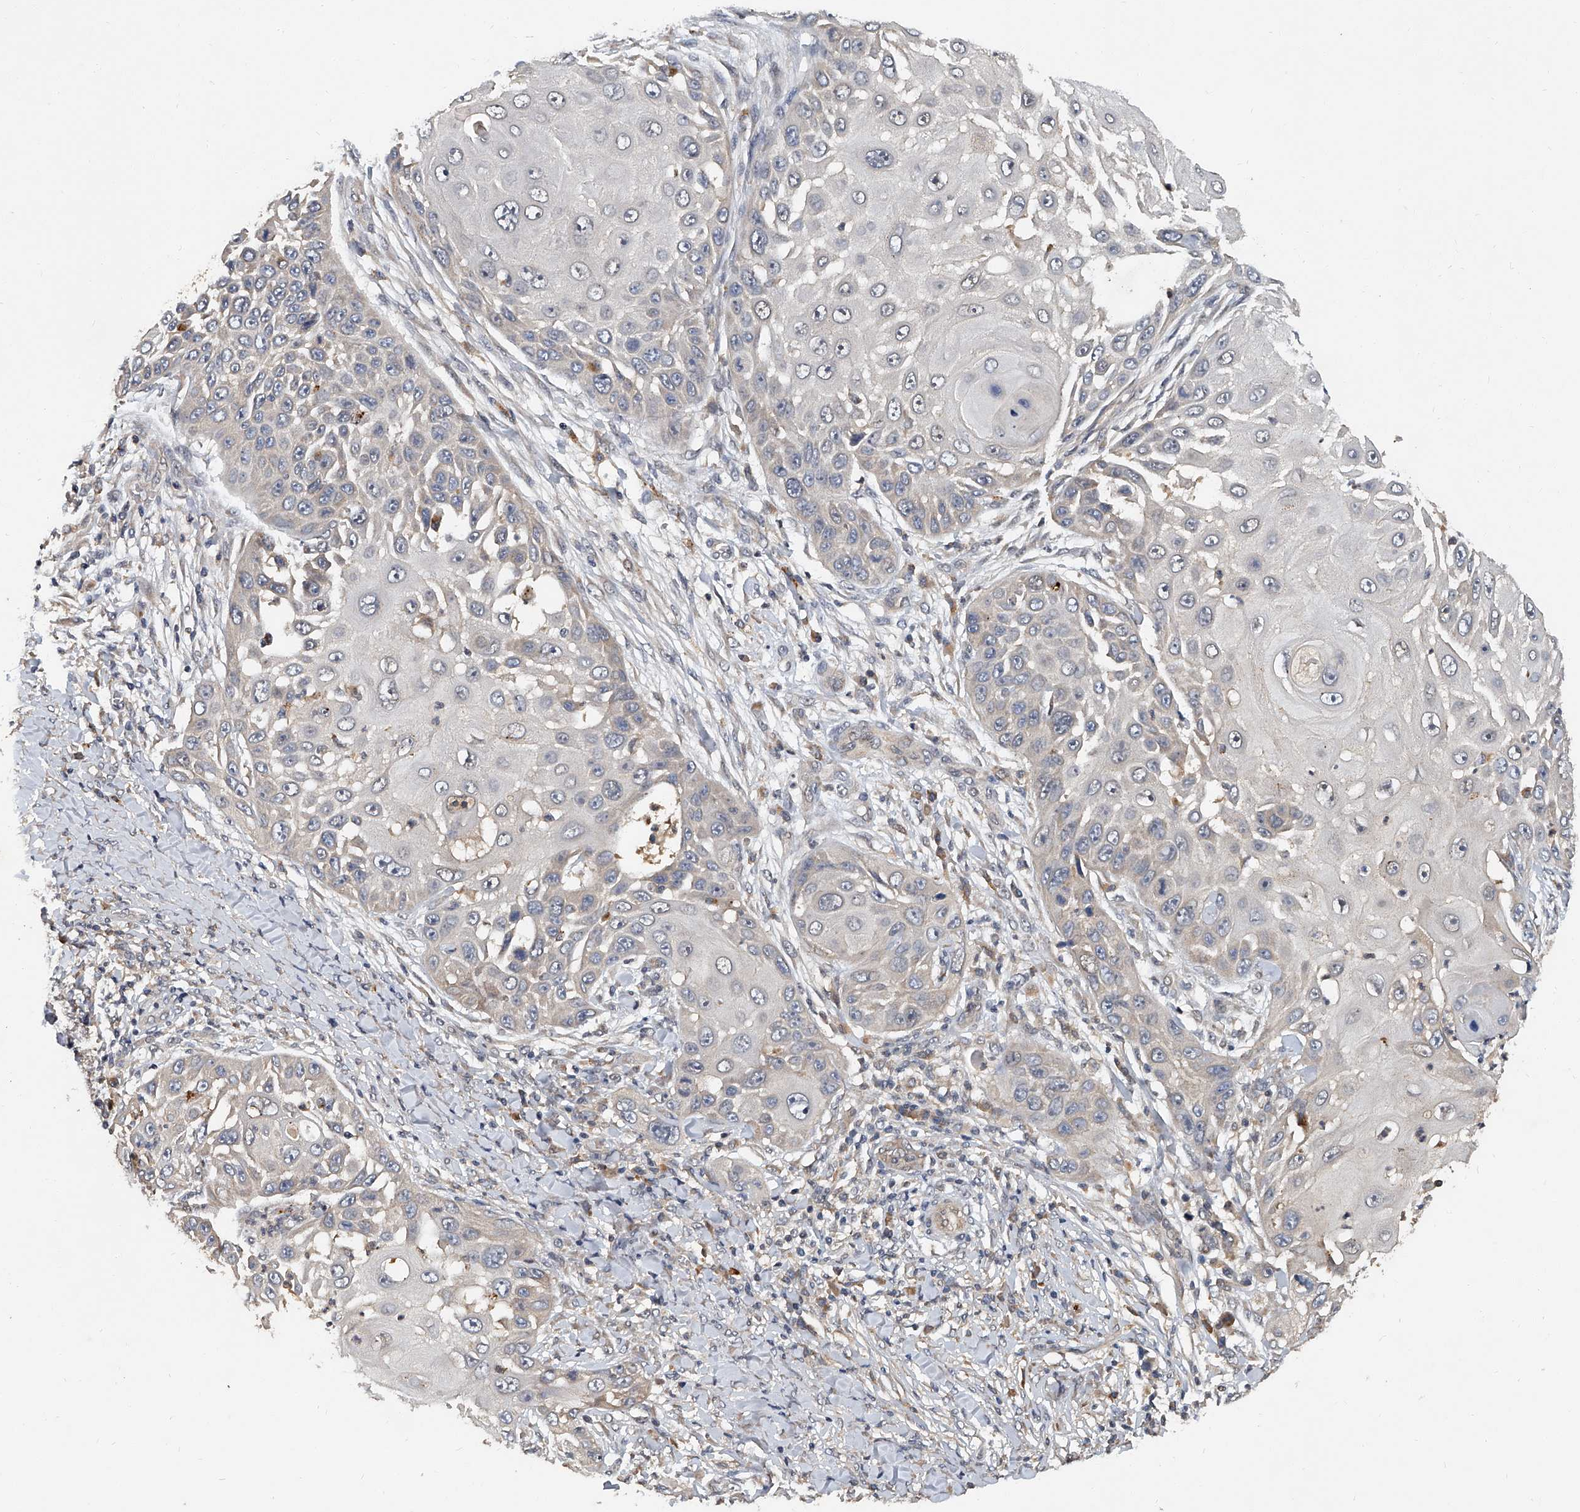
{"staining": {"intensity": "negative", "quantity": "none", "location": "none"}, "tissue": "skin cancer", "cell_type": "Tumor cells", "image_type": "cancer", "snomed": [{"axis": "morphology", "description": "Squamous cell carcinoma, NOS"}, {"axis": "topography", "description": "Skin"}], "caption": "This is an IHC micrograph of human squamous cell carcinoma (skin). There is no expression in tumor cells.", "gene": "JAG2", "patient": {"sex": "female", "age": 44}}